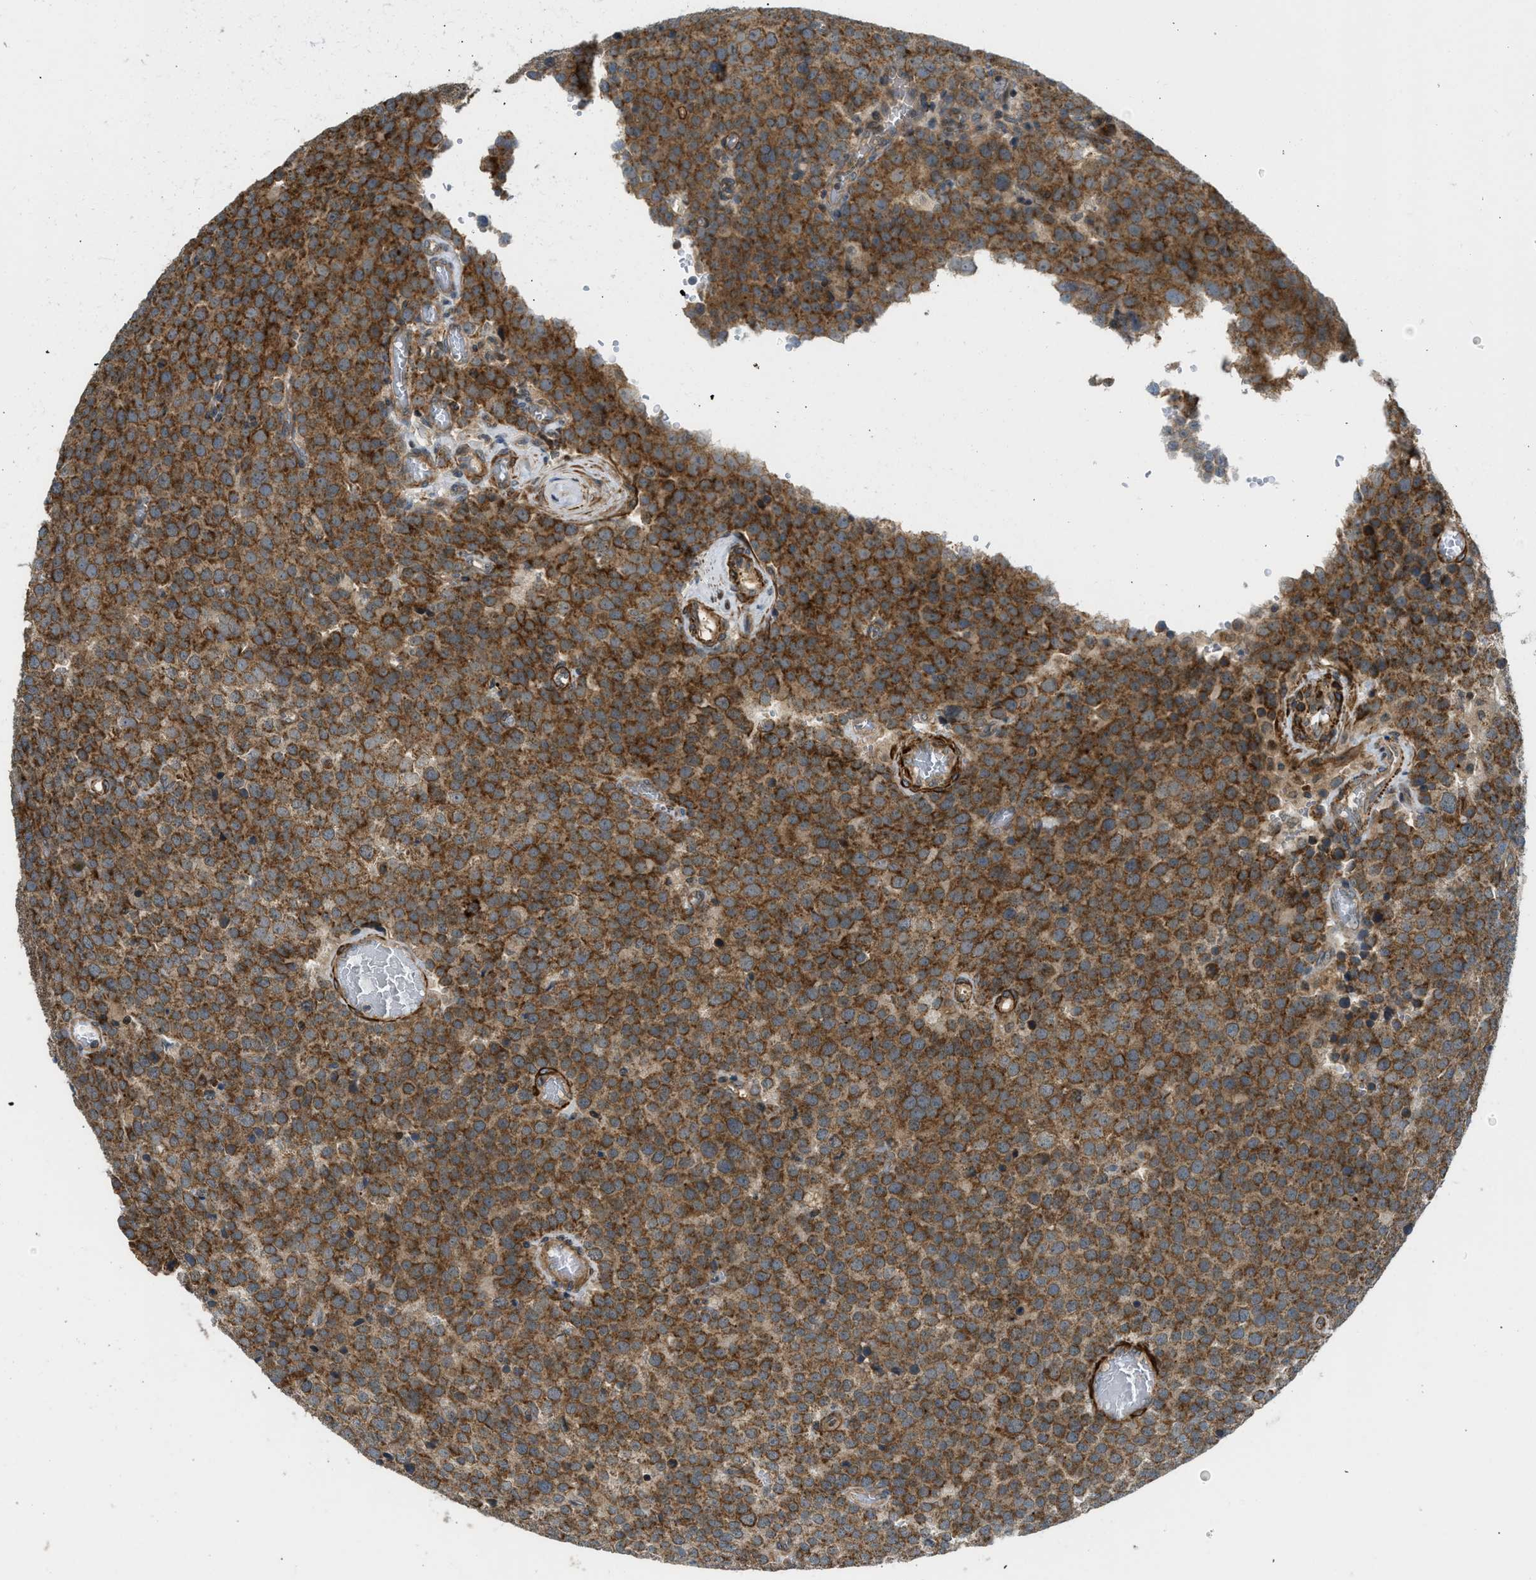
{"staining": {"intensity": "strong", "quantity": ">75%", "location": "cytoplasmic/membranous"}, "tissue": "testis cancer", "cell_type": "Tumor cells", "image_type": "cancer", "snomed": [{"axis": "morphology", "description": "Normal tissue, NOS"}, {"axis": "morphology", "description": "Seminoma, NOS"}, {"axis": "topography", "description": "Testis"}], "caption": "High-magnification brightfield microscopy of testis cancer stained with DAB (brown) and counterstained with hematoxylin (blue). tumor cells exhibit strong cytoplasmic/membranous staining is seen in approximately>75% of cells. The staining was performed using DAB (3,3'-diaminobenzidine) to visualize the protein expression in brown, while the nuclei were stained in blue with hematoxylin (Magnification: 20x).", "gene": "SESN2", "patient": {"sex": "male", "age": 71}}